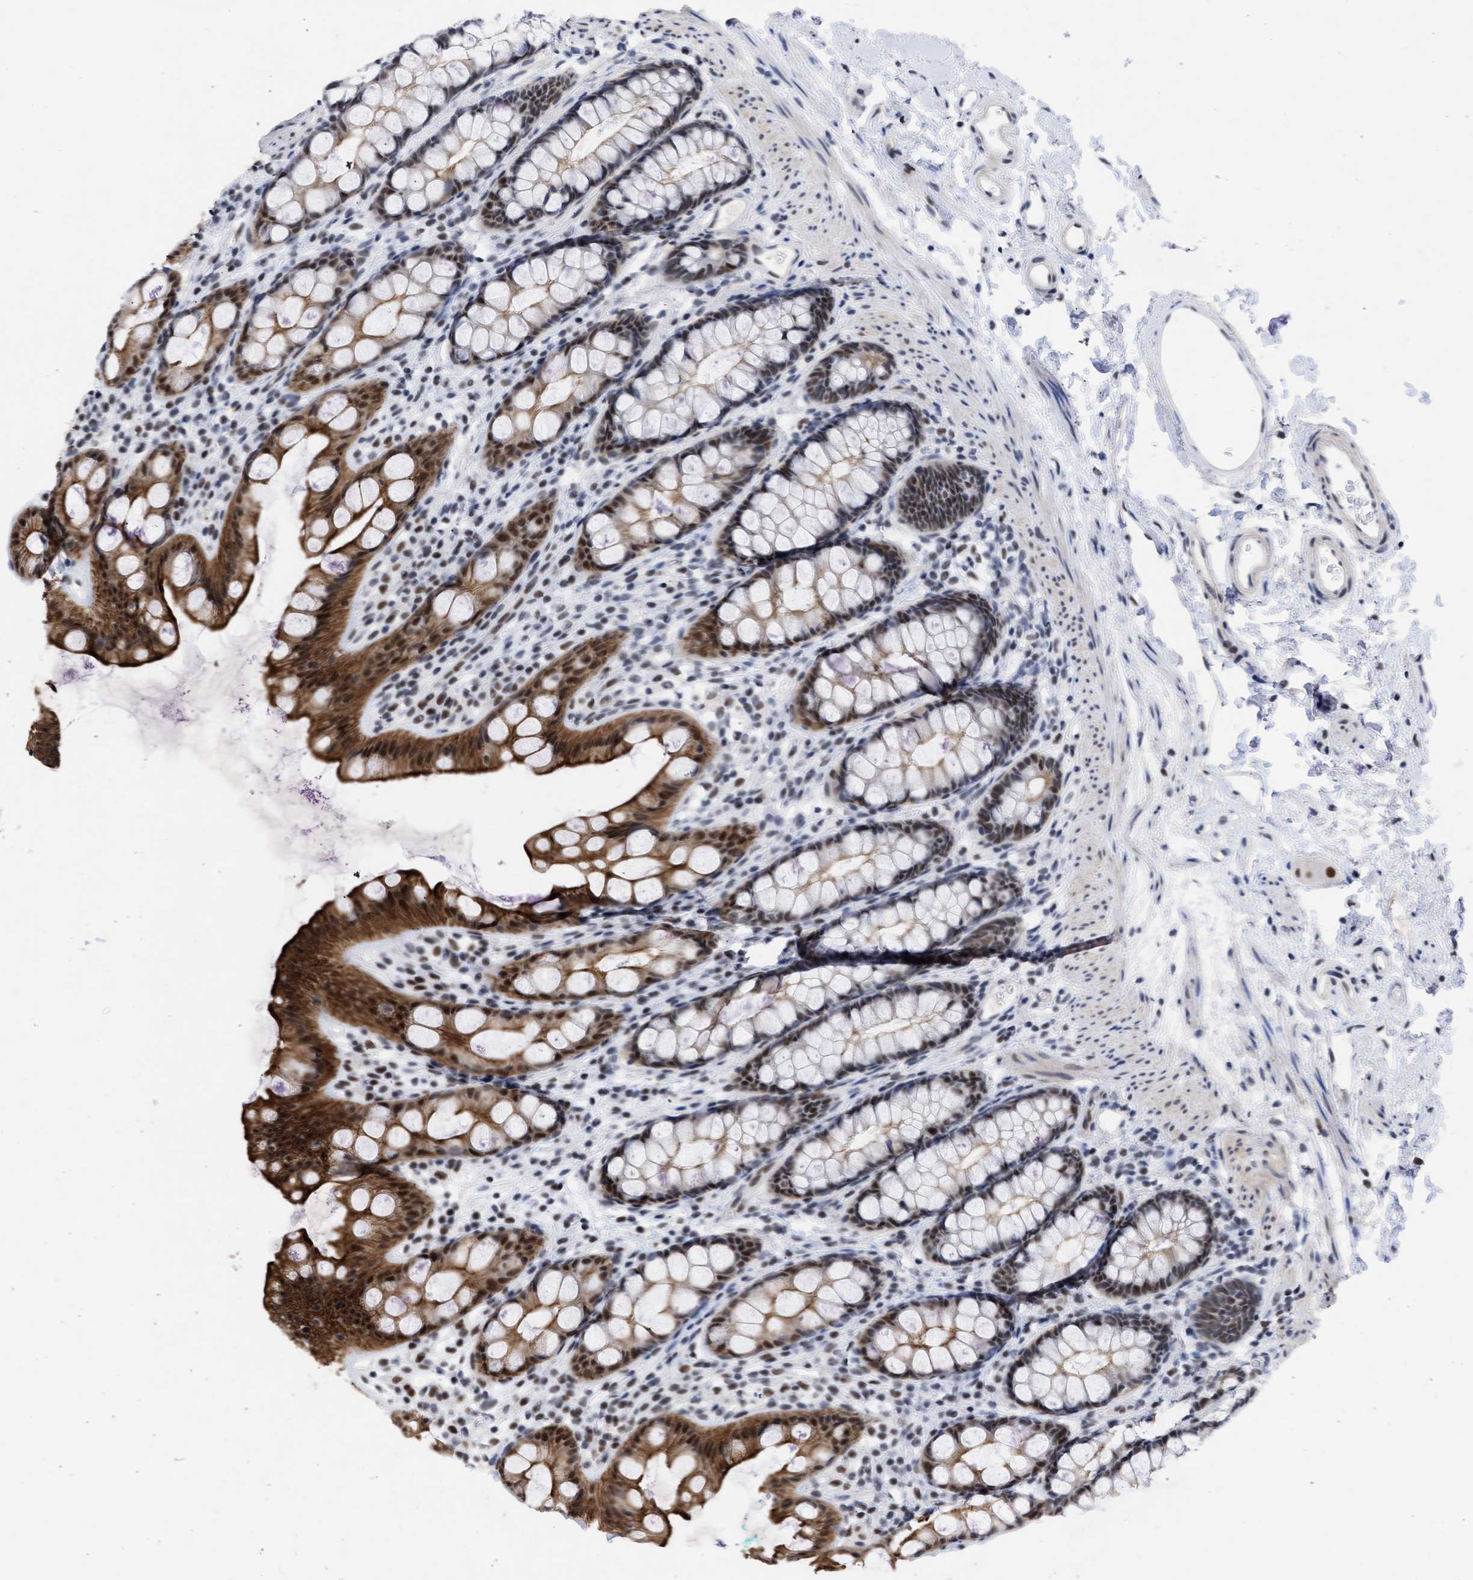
{"staining": {"intensity": "strong", "quantity": ">75%", "location": "cytoplasmic/membranous,nuclear"}, "tissue": "rectum", "cell_type": "Glandular cells", "image_type": "normal", "snomed": [{"axis": "morphology", "description": "Normal tissue, NOS"}, {"axis": "topography", "description": "Rectum"}], "caption": "Protein staining shows strong cytoplasmic/membranous,nuclear positivity in approximately >75% of glandular cells in unremarkable rectum.", "gene": "DDX41", "patient": {"sex": "female", "age": 65}}